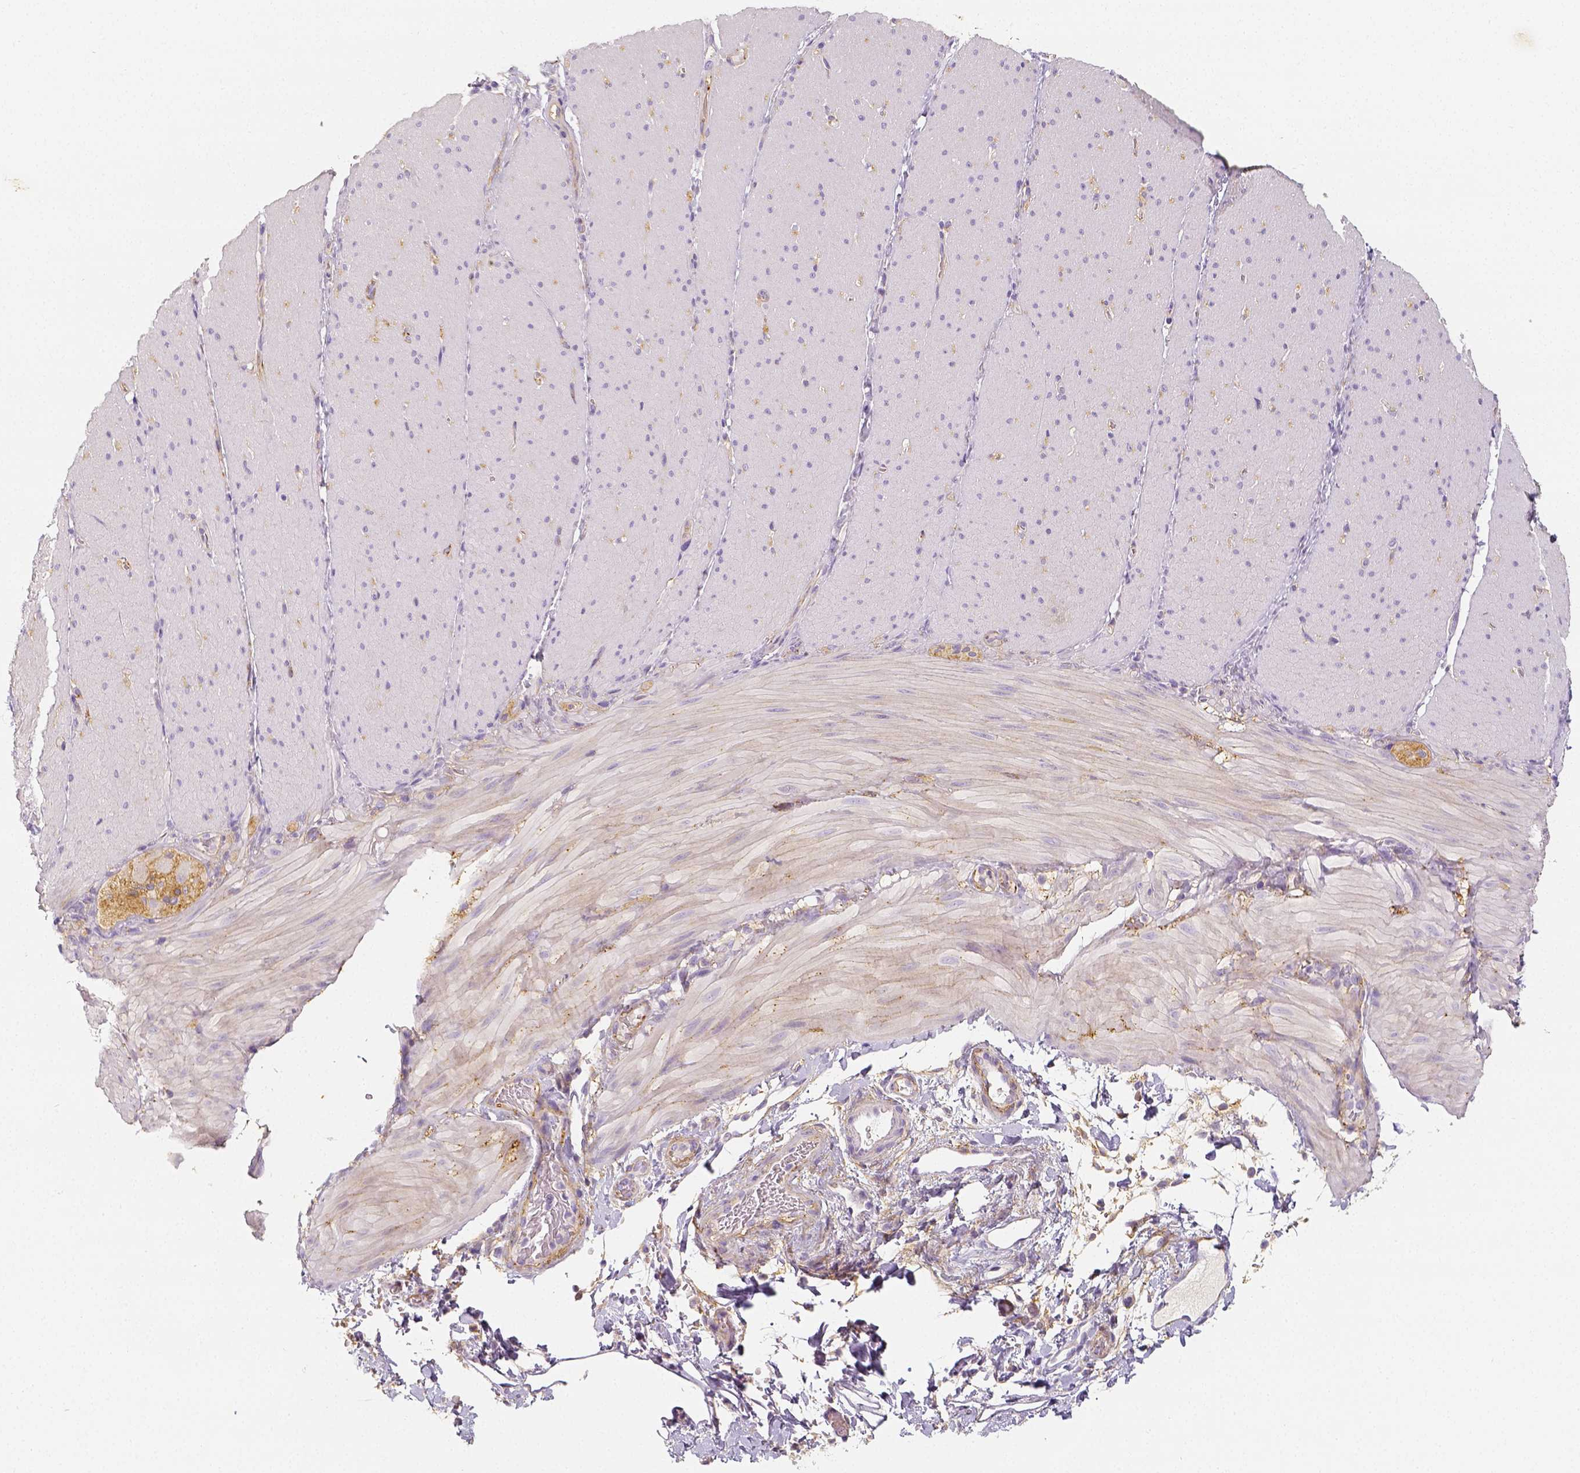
{"staining": {"intensity": "negative", "quantity": "none", "location": "none"}, "tissue": "smooth muscle", "cell_type": "Smooth muscle cells", "image_type": "normal", "snomed": [{"axis": "morphology", "description": "Normal tissue, NOS"}, {"axis": "topography", "description": "Smooth muscle"}, {"axis": "topography", "description": "Colon"}], "caption": "High power microscopy image of an immunohistochemistry photomicrograph of benign smooth muscle, revealing no significant expression in smooth muscle cells. (IHC, brightfield microscopy, high magnification).", "gene": "THY1", "patient": {"sex": "male", "age": 73}}